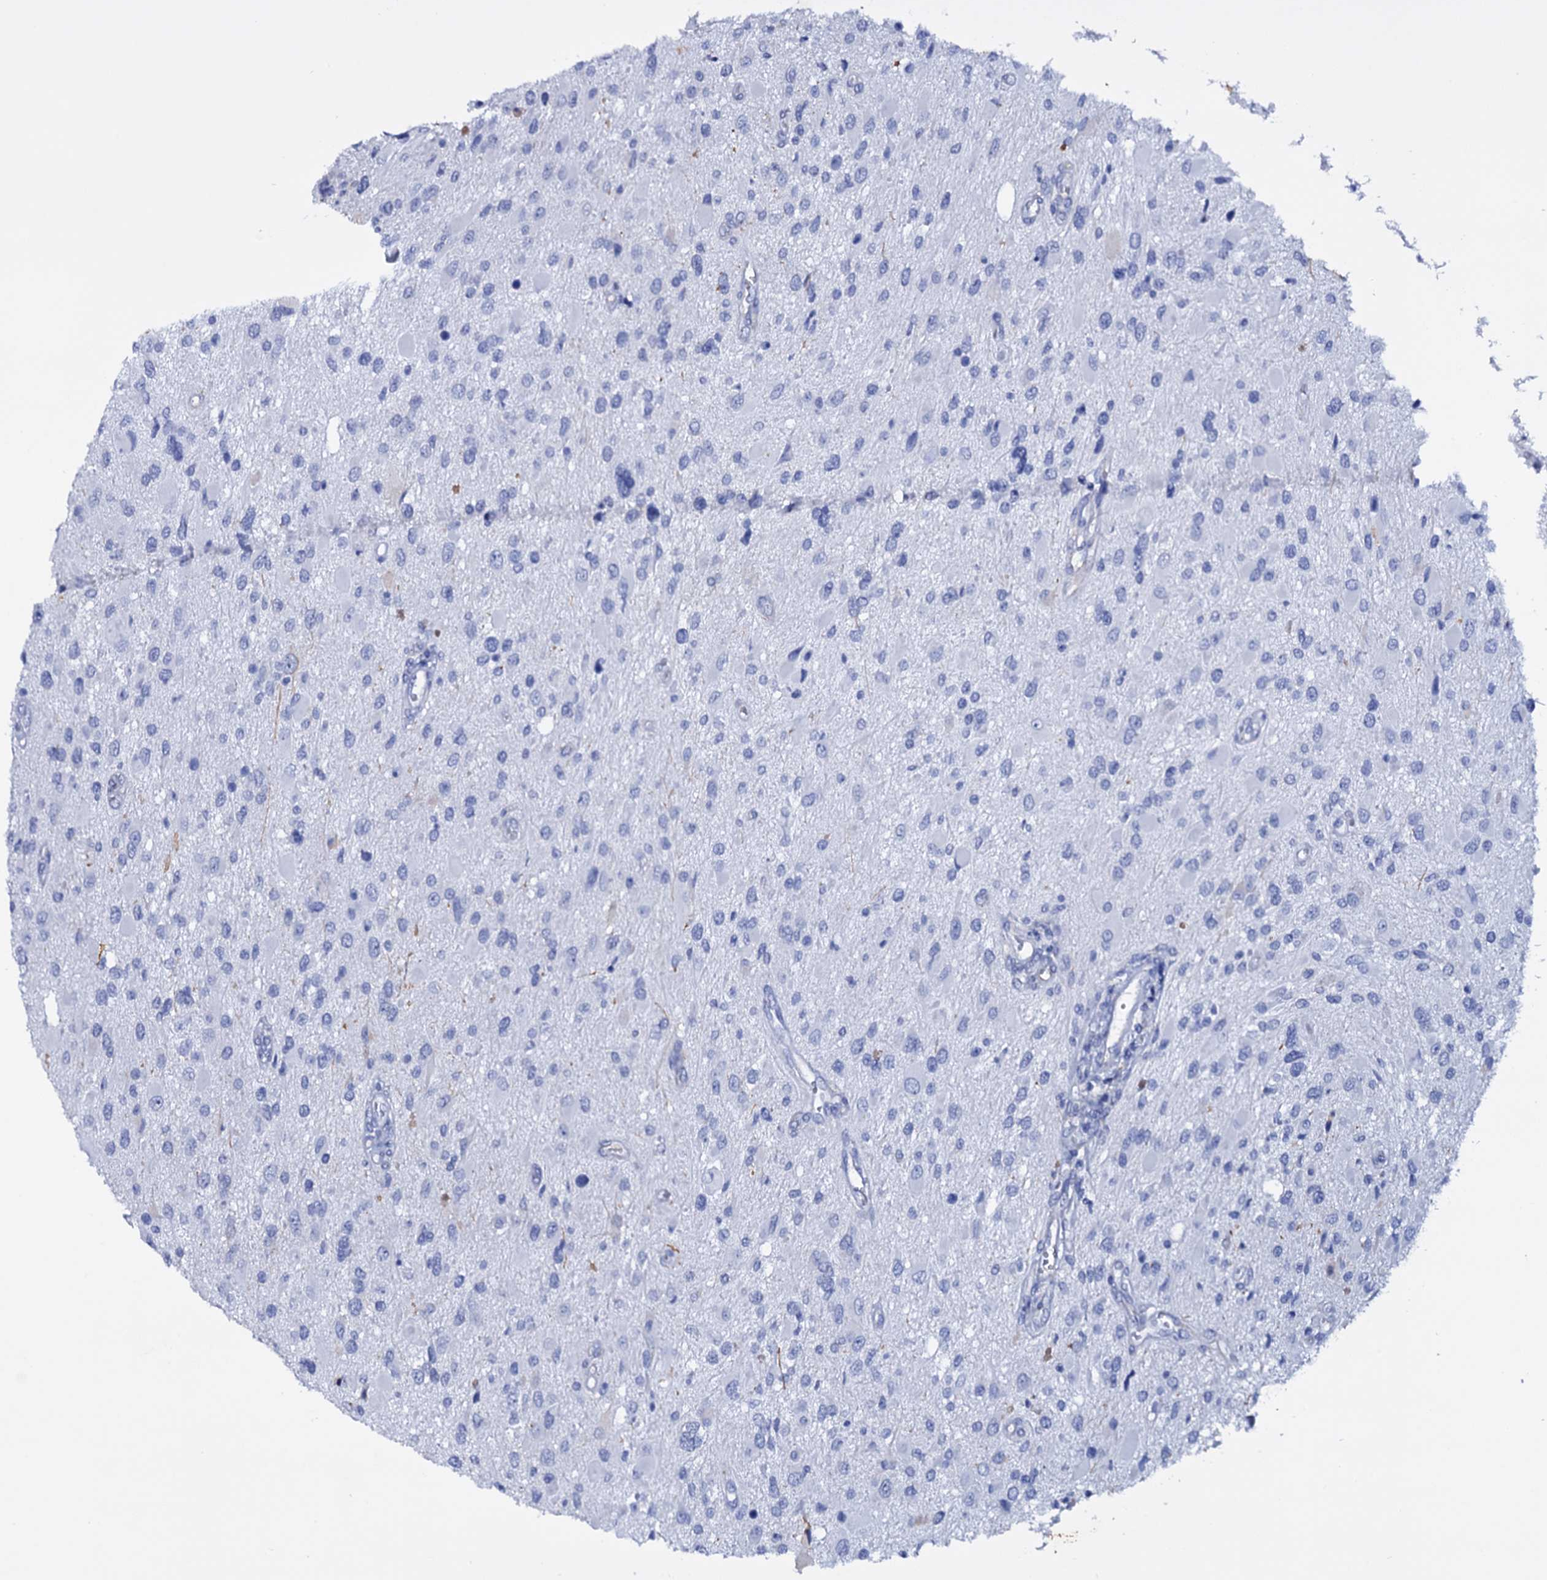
{"staining": {"intensity": "negative", "quantity": "none", "location": "none"}, "tissue": "glioma", "cell_type": "Tumor cells", "image_type": "cancer", "snomed": [{"axis": "morphology", "description": "Glioma, malignant, High grade"}, {"axis": "topography", "description": "Brain"}], "caption": "Glioma stained for a protein using immunohistochemistry reveals no staining tumor cells.", "gene": "ITPRID2", "patient": {"sex": "male", "age": 53}}